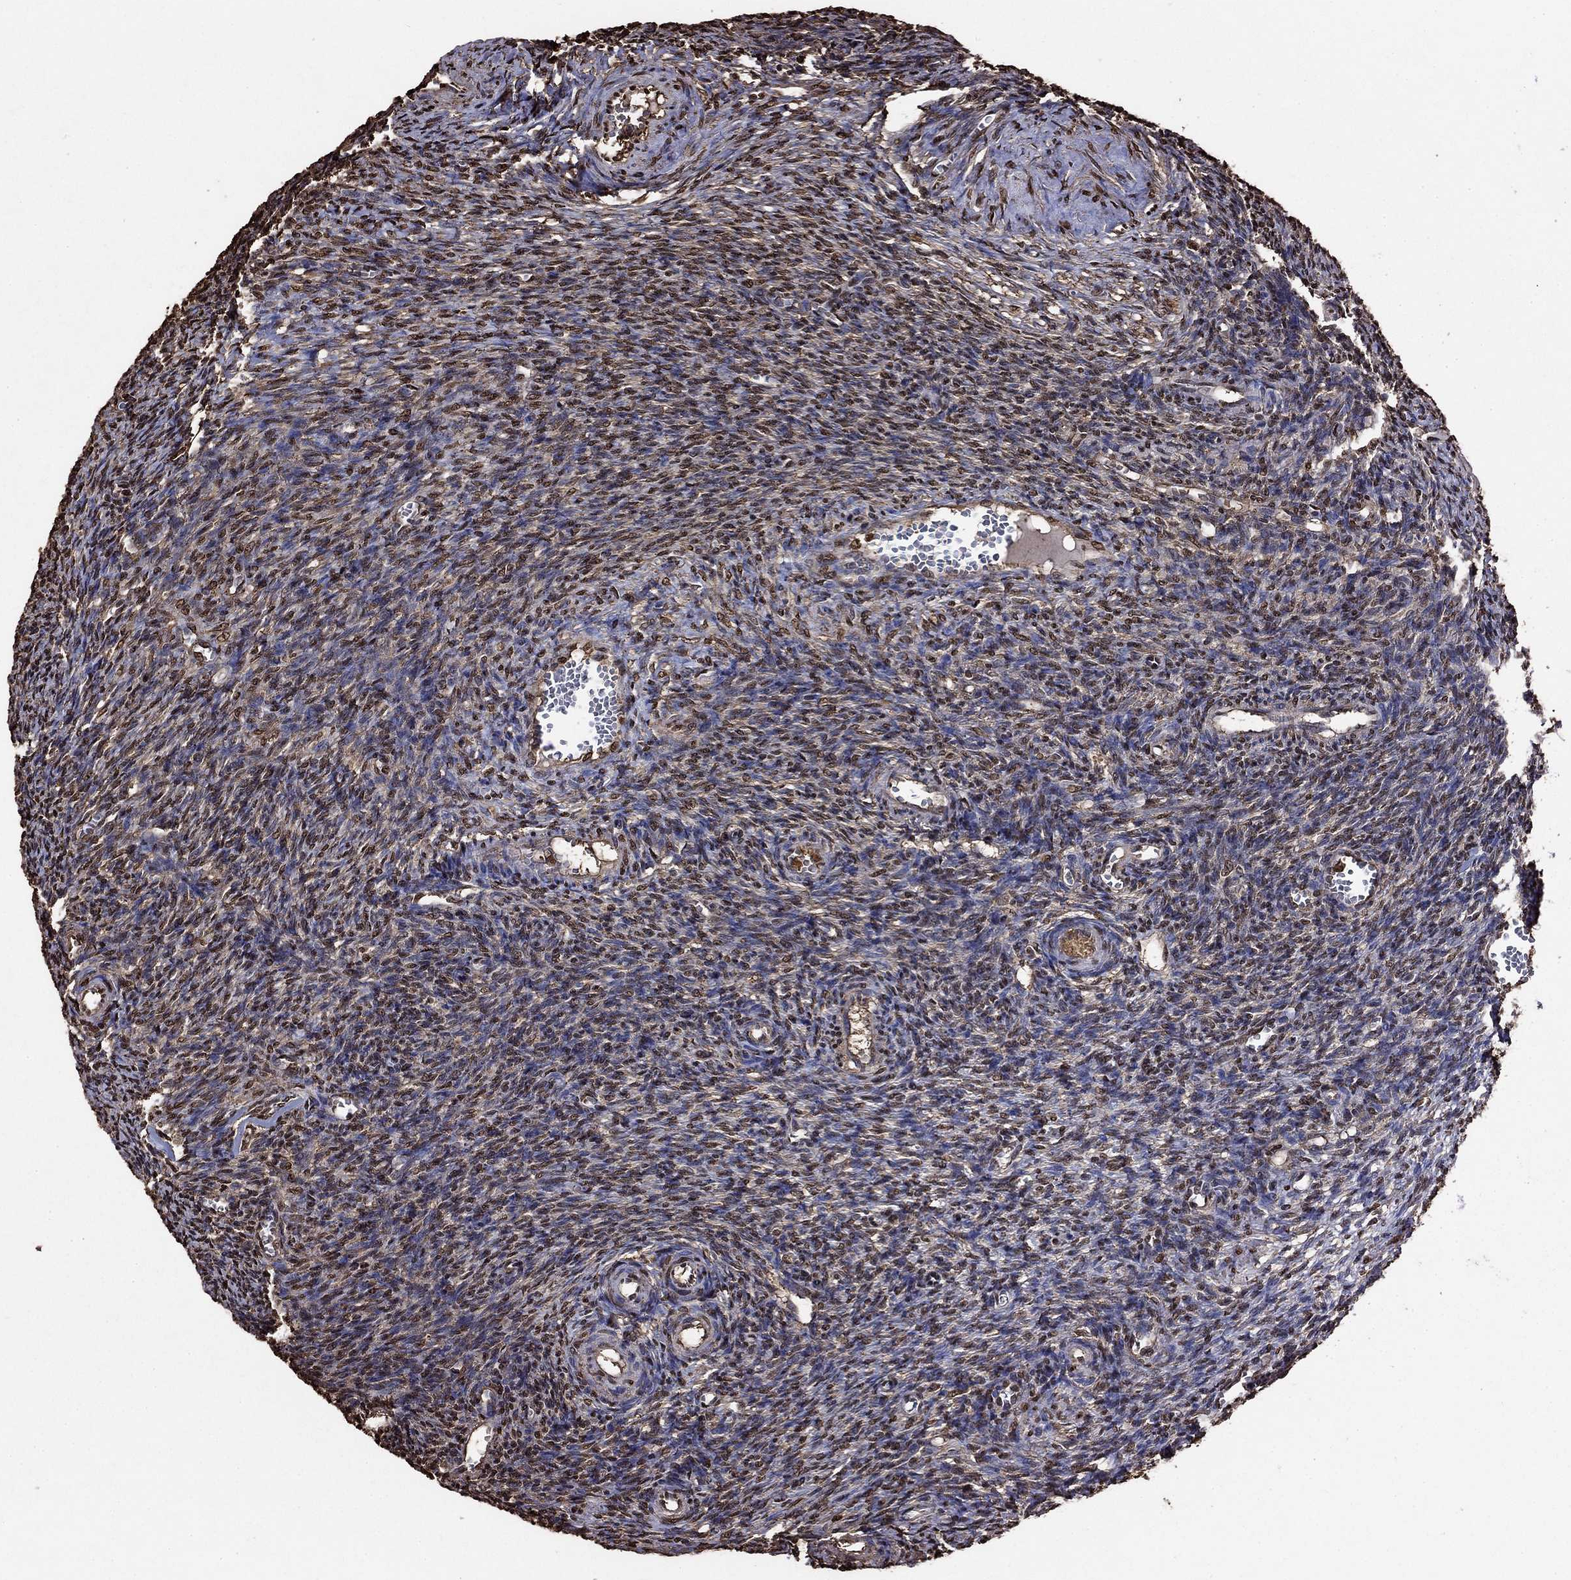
{"staining": {"intensity": "moderate", "quantity": "25%-75%", "location": "nuclear"}, "tissue": "ovary", "cell_type": "Ovarian stroma cells", "image_type": "normal", "snomed": [{"axis": "morphology", "description": "Normal tissue, NOS"}, {"axis": "topography", "description": "Ovary"}], "caption": "About 25%-75% of ovarian stroma cells in unremarkable human ovary display moderate nuclear protein positivity as visualized by brown immunohistochemical staining.", "gene": "GAPDH", "patient": {"sex": "female", "age": 27}}